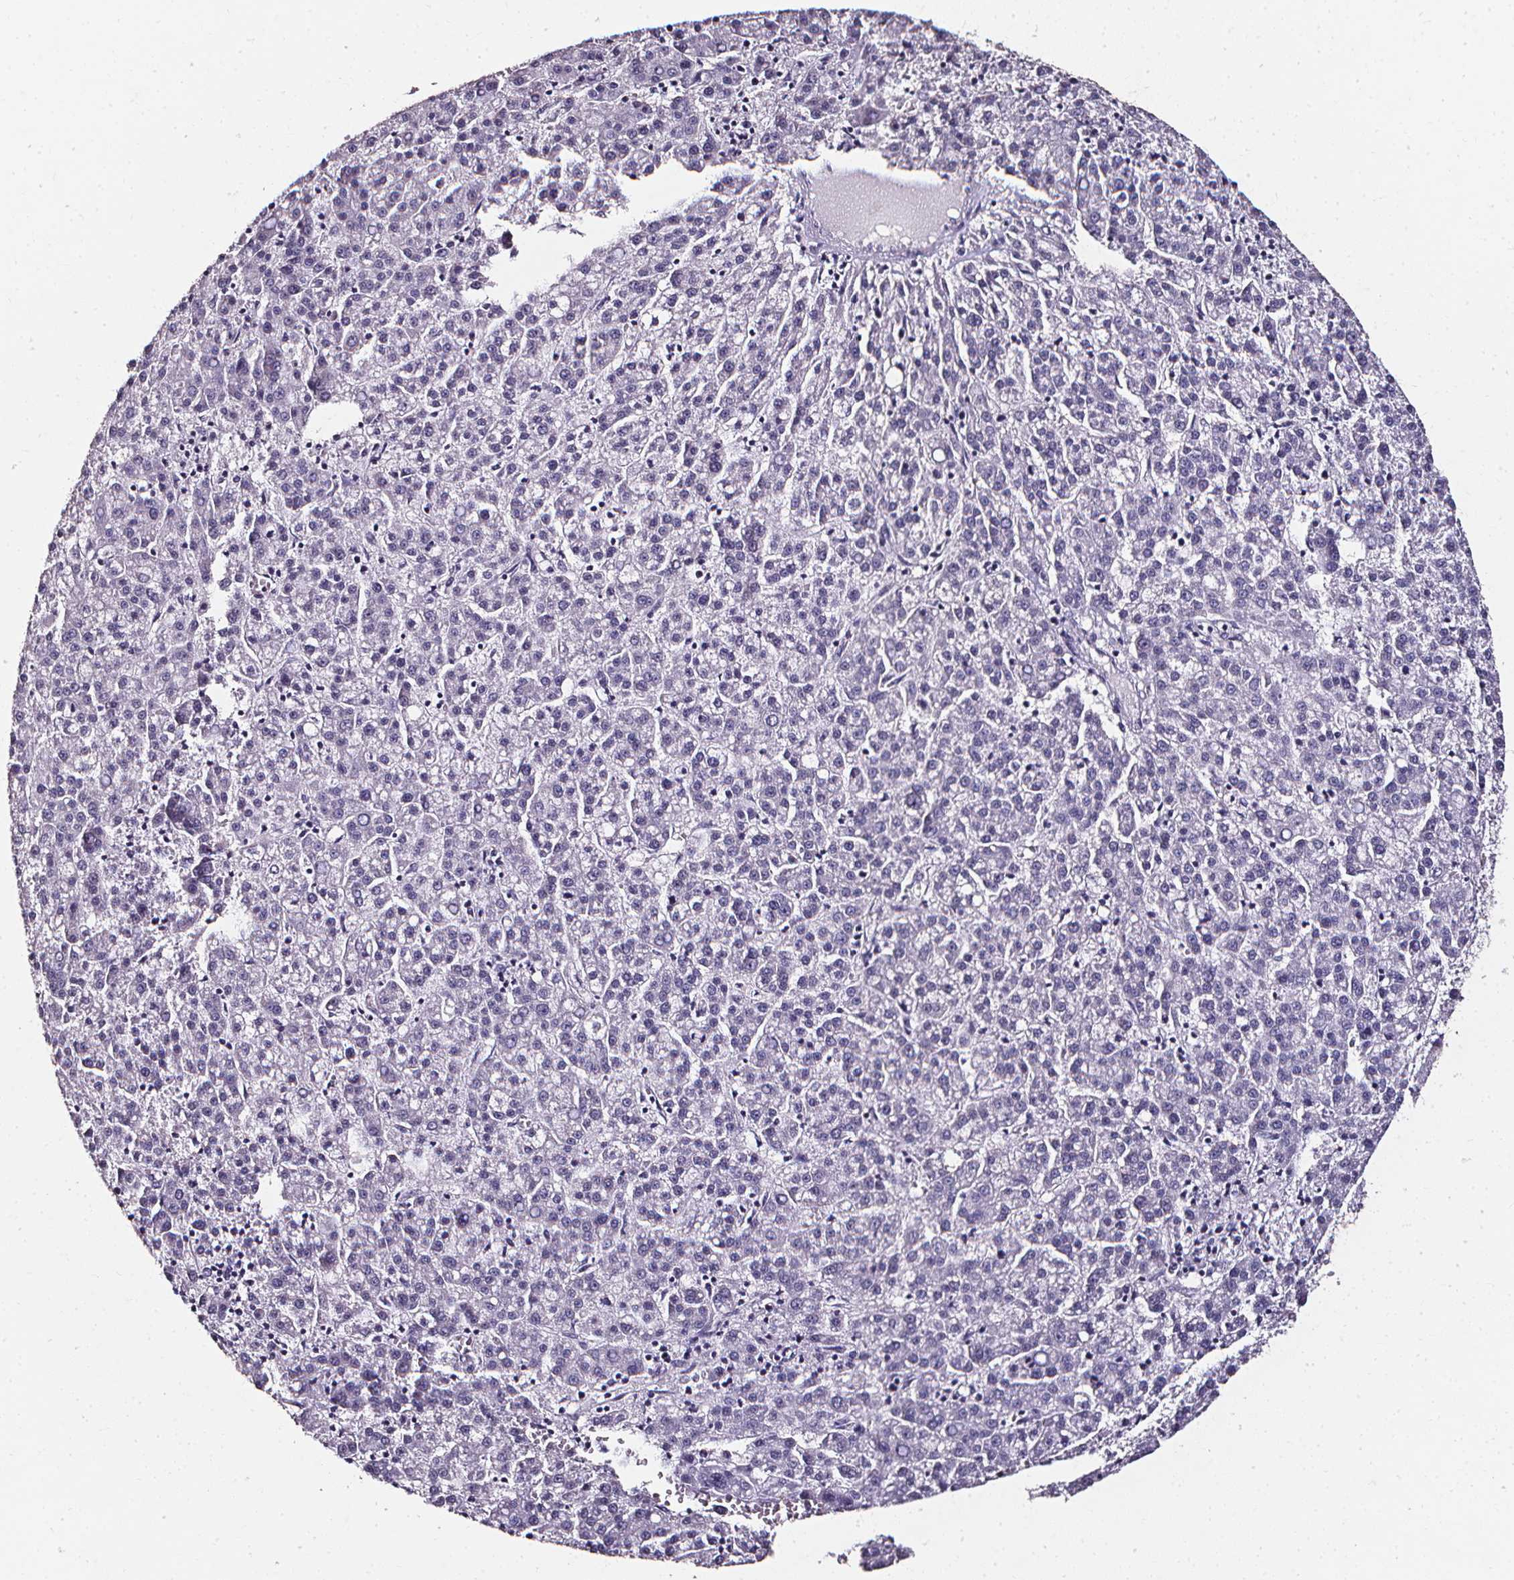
{"staining": {"intensity": "negative", "quantity": "none", "location": "none"}, "tissue": "liver cancer", "cell_type": "Tumor cells", "image_type": "cancer", "snomed": [{"axis": "morphology", "description": "Carcinoma, Hepatocellular, NOS"}, {"axis": "topography", "description": "Liver"}], "caption": "Image shows no protein positivity in tumor cells of liver cancer (hepatocellular carcinoma) tissue.", "gene": "DEFA5", "patient": {"sex": "female", "age": 58}}